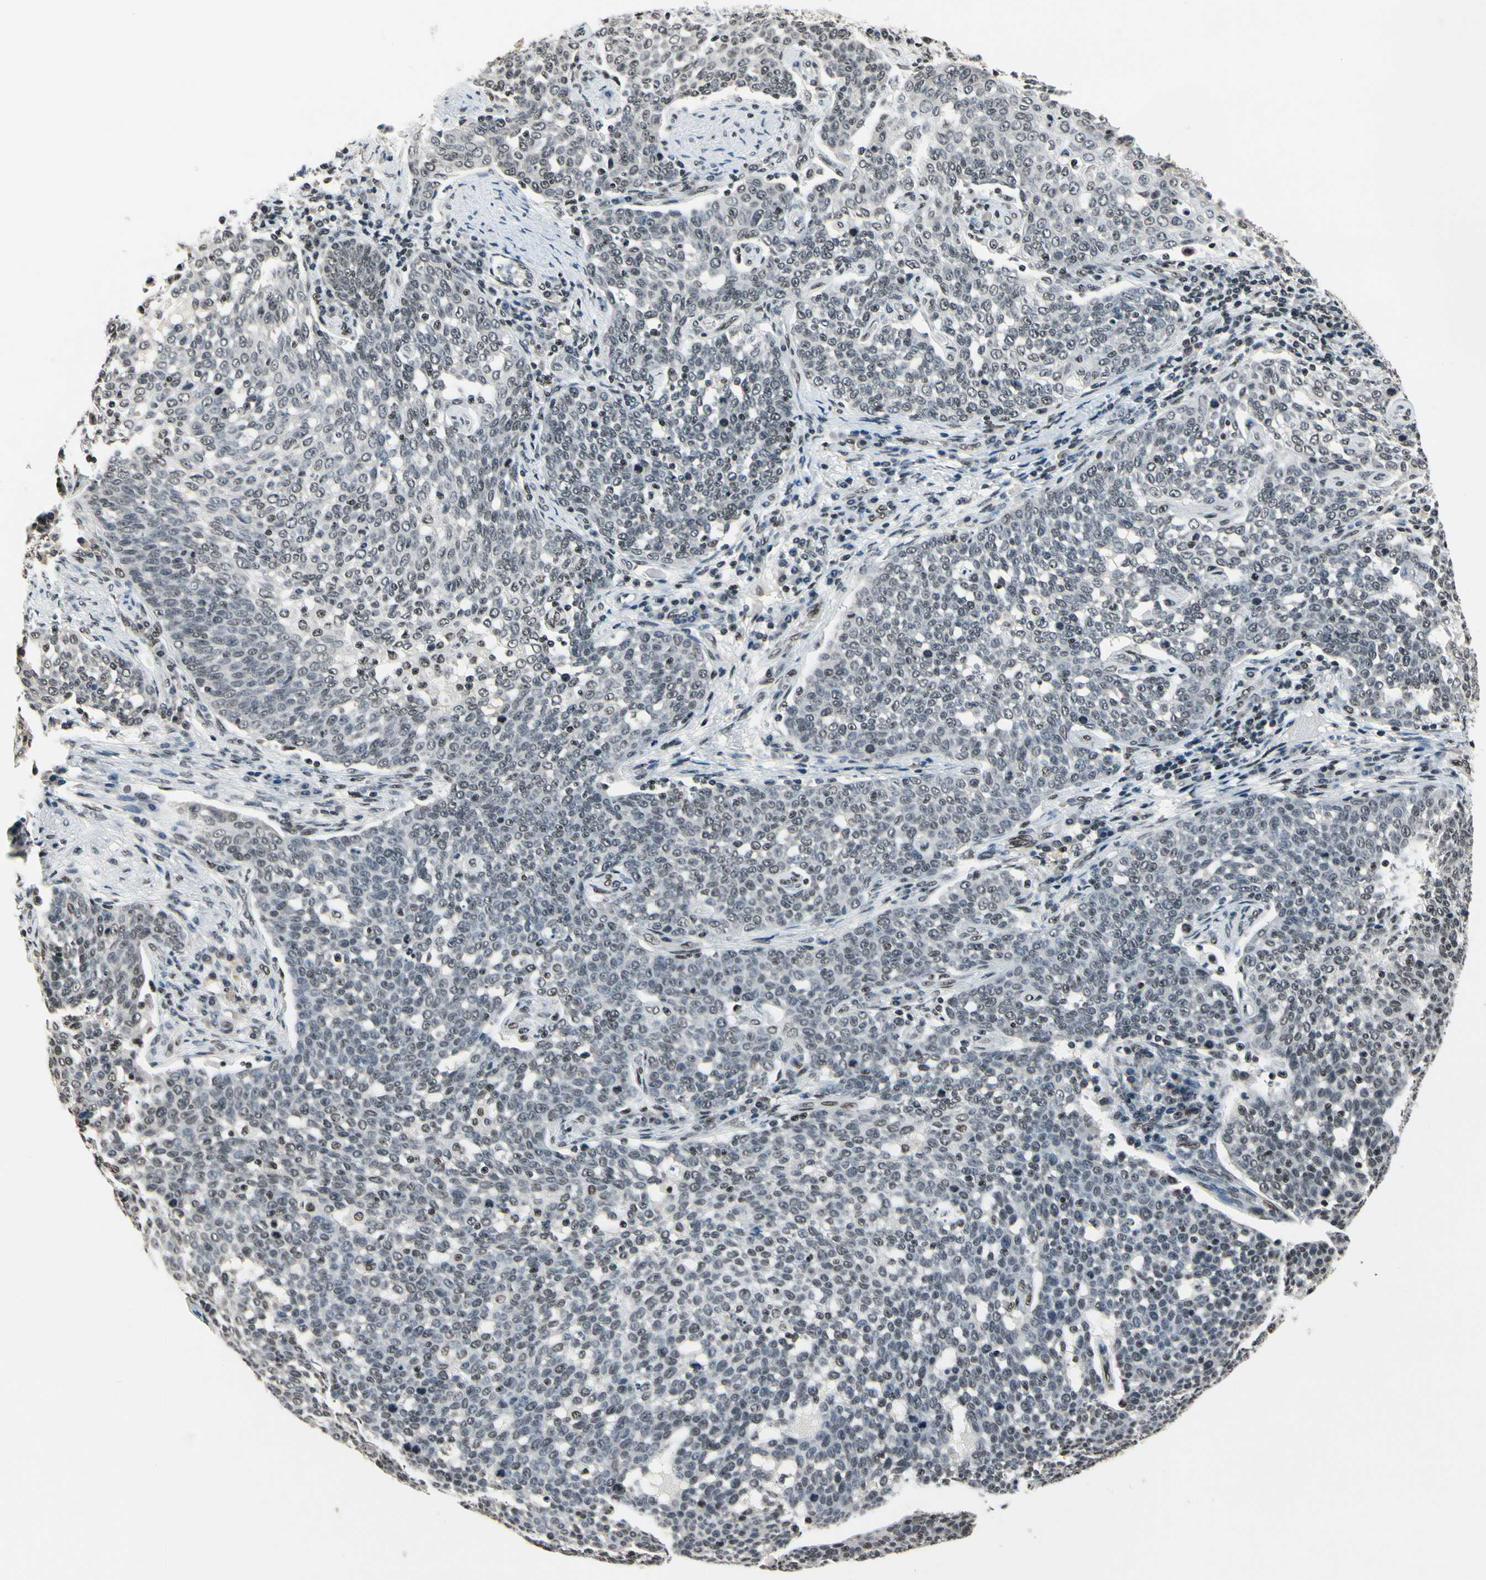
{"staining": {"intensity": "weak", "quantity": ">75%", "location": "nuclear"}, "tissue": "cervical cancer", "cell_type": "Tumor cells", "image_type": "cancer", "snomed": [{"axis": "morphology", "description": "Squamous cell carcinoma, NOS"}, {"axis": "topography", "description": "Cervix"}], "caption": "Immunohistochemical staining of squamous cell carcinoma (cervical) demonstrates low levels of weak nuclear protein staining in about >75% of tumor cells.", "gene": "RECQL", "patient": {"sex": "female", "age": 34}}